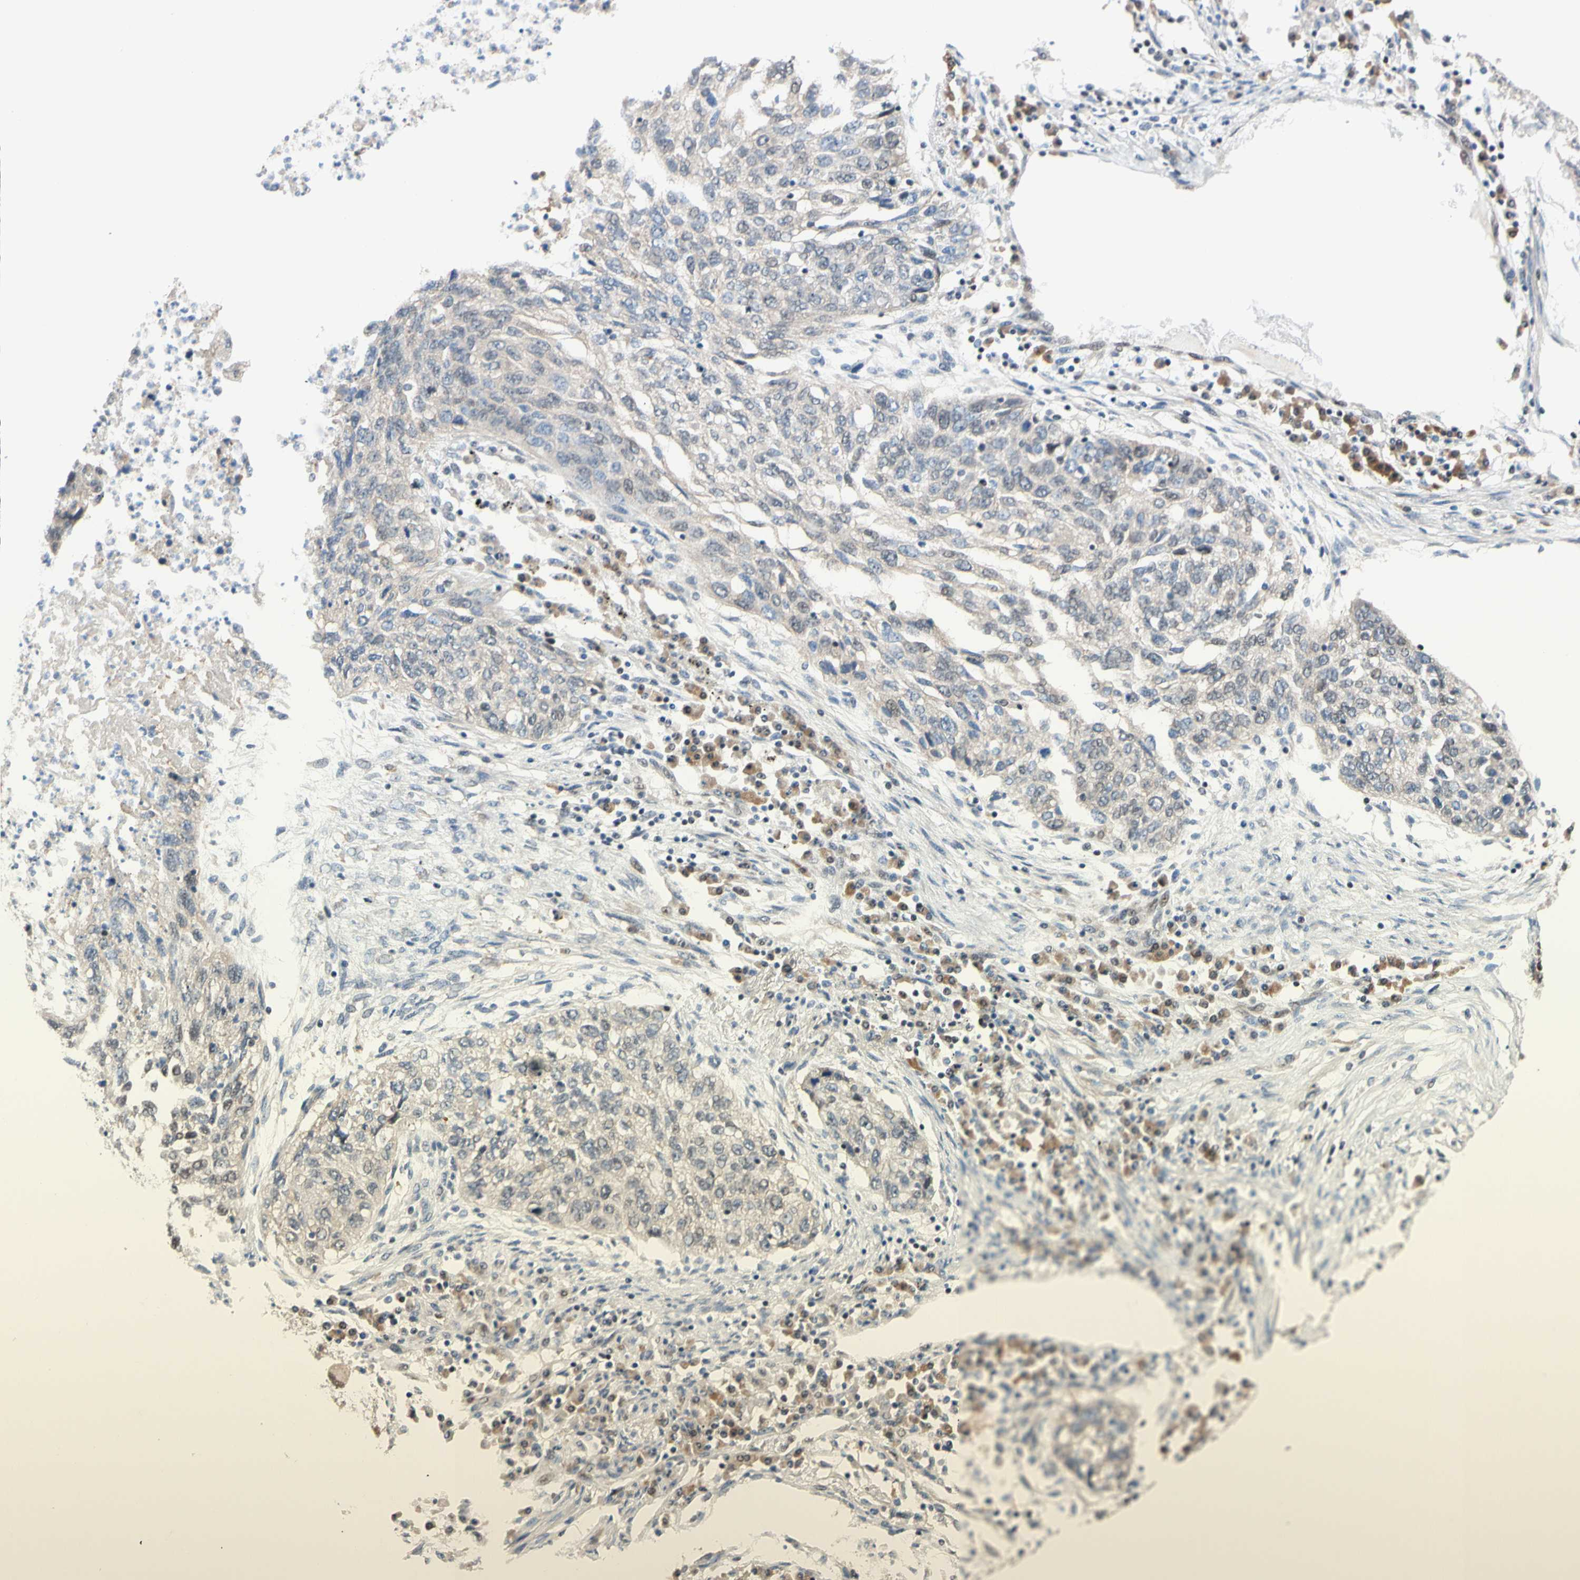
{"staining": {"intensity": "negative", "quantity": "none", "location": "none"}, "tissue": "lung cancer", "cell_type": "Tumor cells", "image_type": "cancer", "snomed": [{"axis": "morphology", "description": "Squamous cell carcinoma, NOS"}, {"axis": "topography", "description": "Lung"}], "caption": "DAB immunohistochemical staining of lung cancer (squamous cell carcinoma) displays no significant positivity in tumor cells.", "gene": "TAF4", "patient": {"sex": "female", "age": 63}}